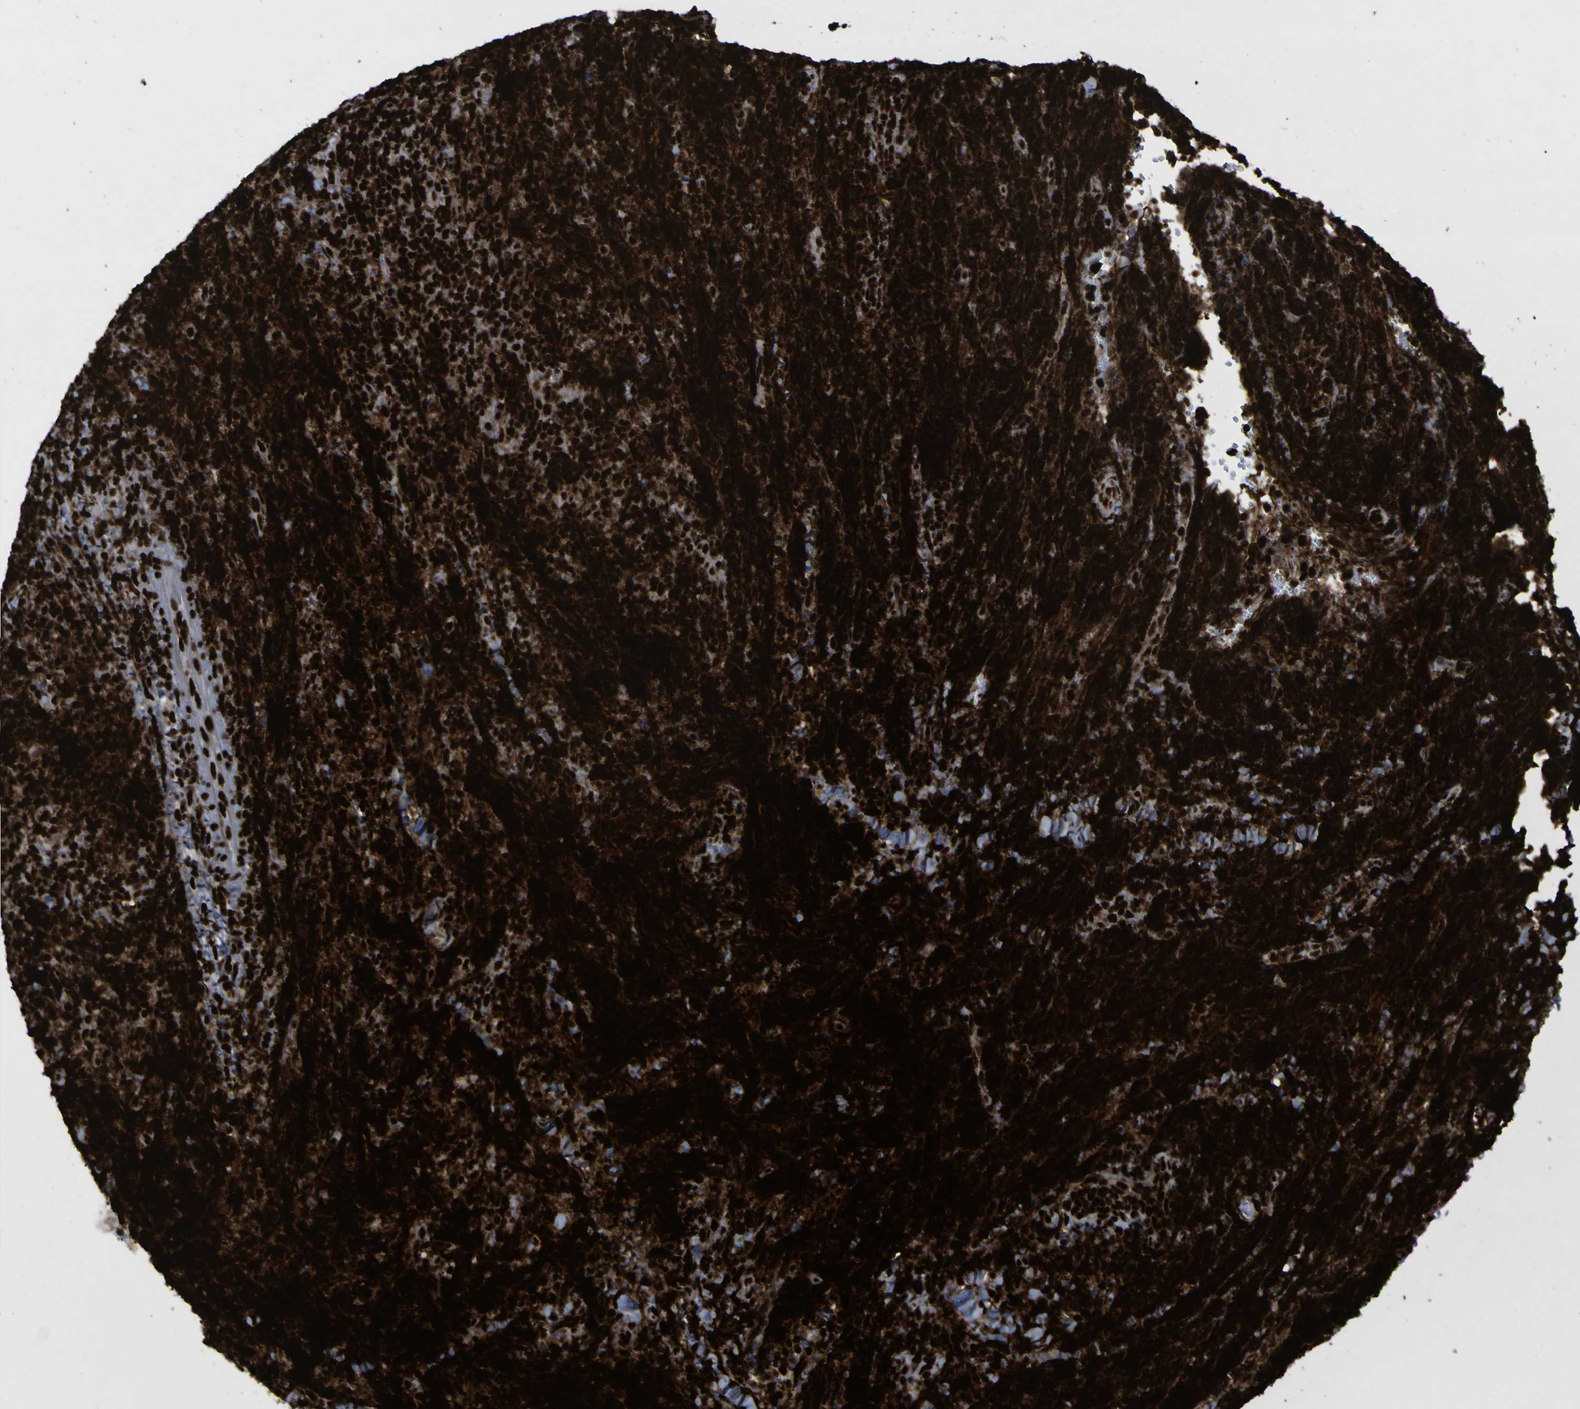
{"staining": {"intensity": "strong", "quantity": ">75%", "location": "nuclear"}, "tissue": "lymphoma", "cell_type": "Tumor cells", "image_type": "cancer", "snomed": [{"axis": "morphology", "description": "Malignant lymphoma, non-Hodgkin's type, High grade"}, {"axis": "topography", "description": "Tonsil"}], "caption": "Immunohistochemical staining of high-grade malignant lymphoma, non-Hodgkin's type reveals high levels of strong nuclear expression in approximately >75% of tumor cells.", "gene": "NPM1", "patient": {"sex": "female", "age": 36}}